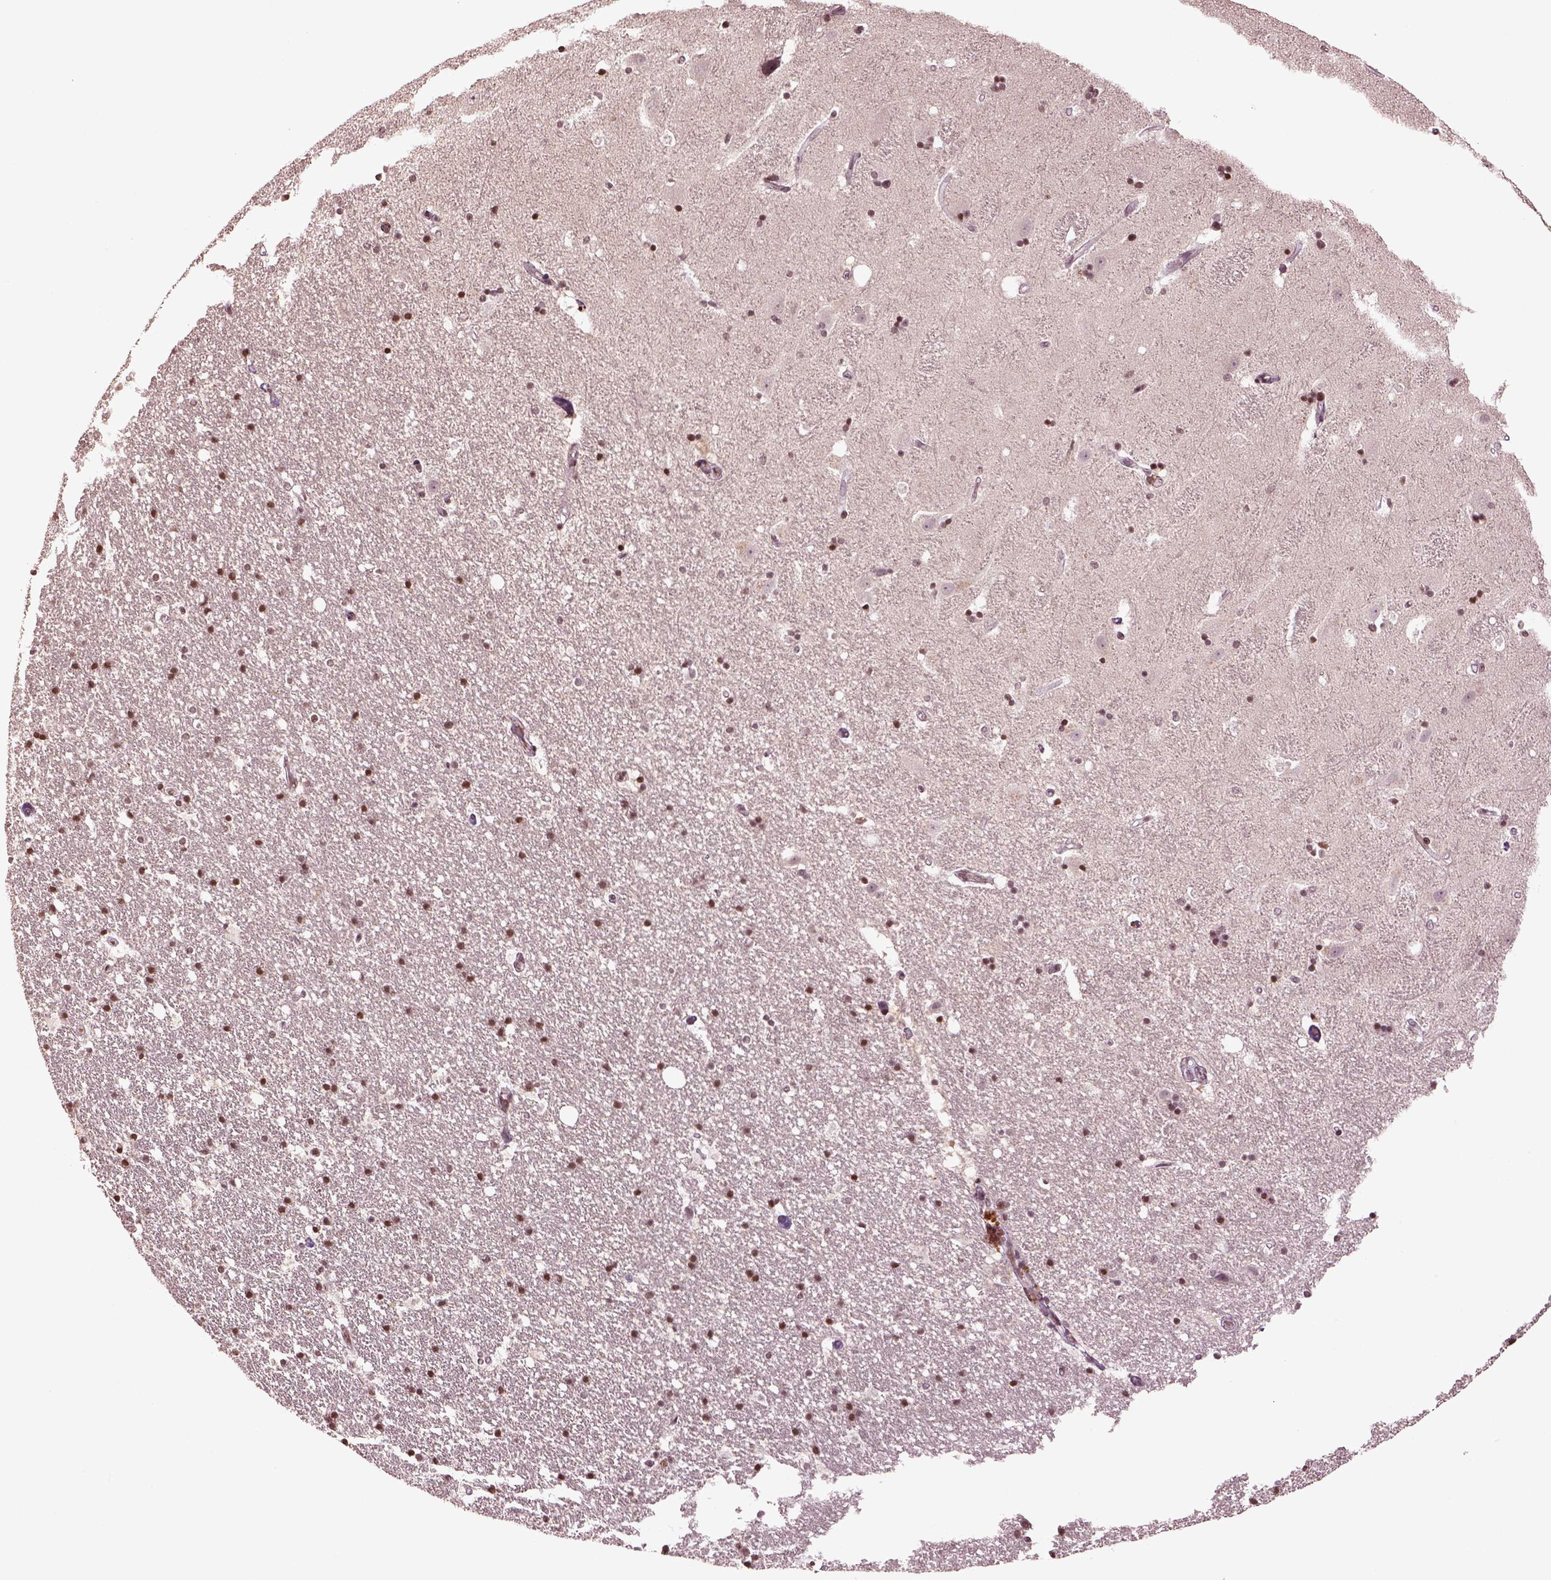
{"staining": {"intensity": "moderate", "quantity": "25%-75%", "location": "nuclear"}, "tissue": "hippocampus", "cell_type": "Glial cells", "image_type": "normal", "snomed": [{"axis": "morphology", "description": "Normal tissue, NOS"}, {"axis": "topography", "description": "Hippocampus"}], "caption": "Immunohistochemistry (DAB (3,3'-diaminobenzidine)) staining of normal human hippocampus demonstrates moderate nuclear protein expression in about 25%-75% of glial cells.", "gene": "GRM4", "patient": {"sex": "male", "age": 49}}